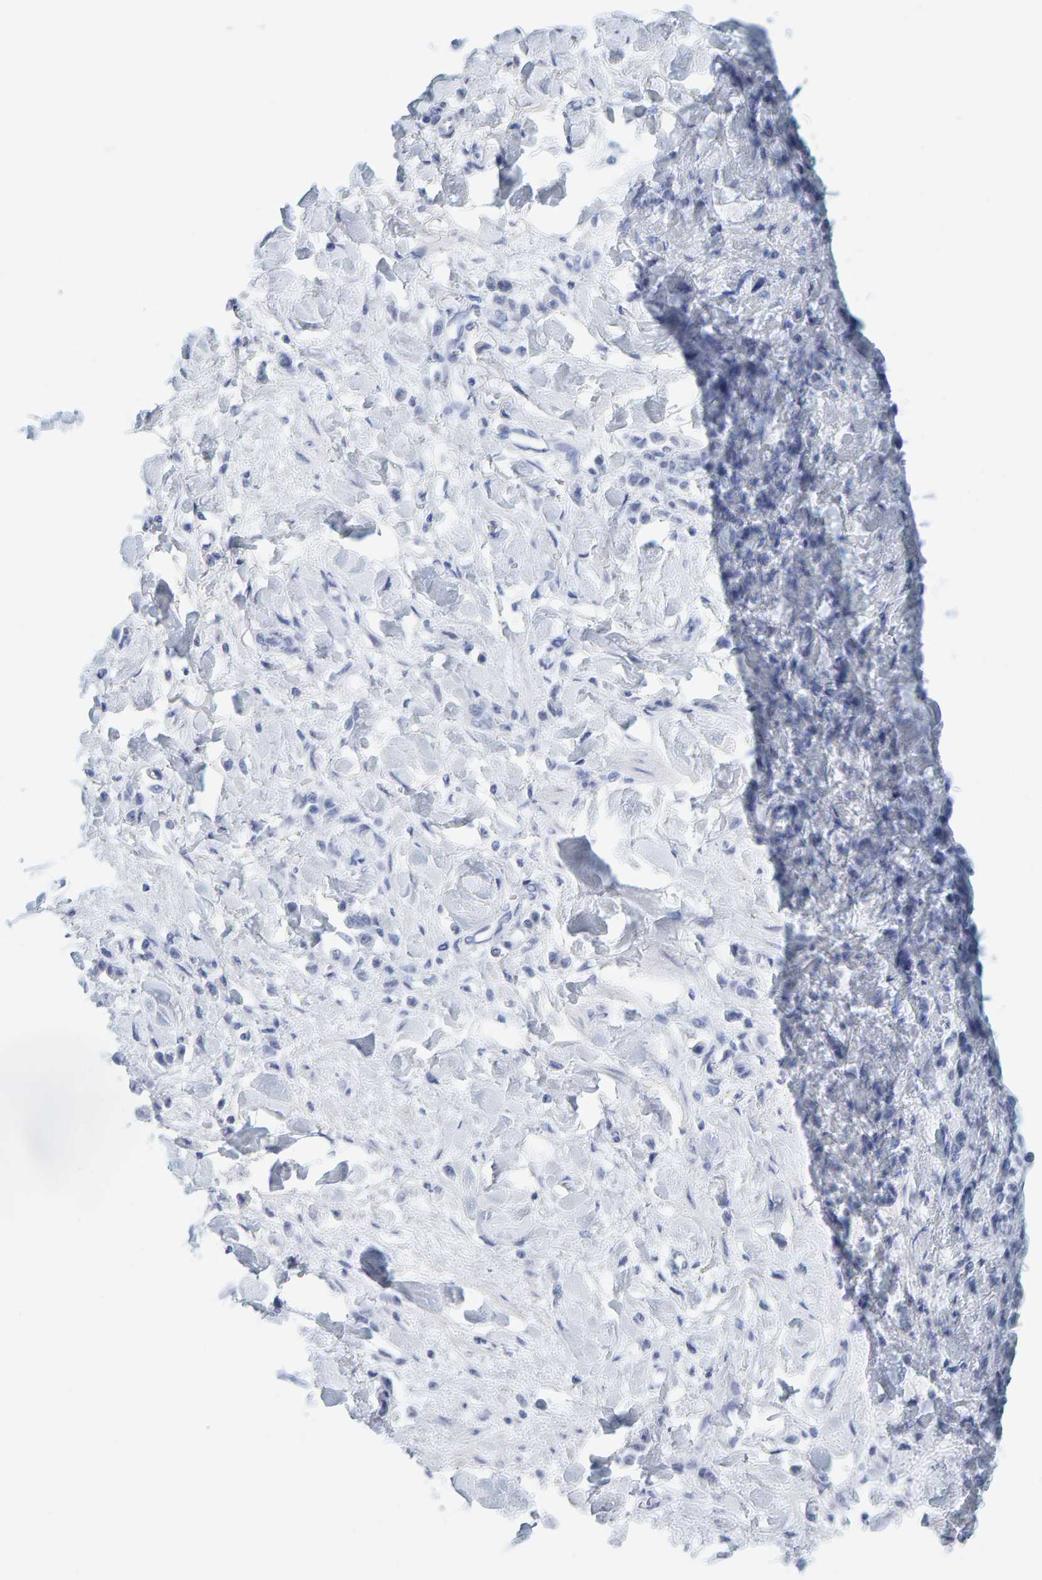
{"staining": {"intensity": "negative", "quantity": "none", "location": "none"}, "tissue": "stomach cancer", "cell_type": "Tumor cells", "image_type": "cancer", "snomed": [{"axis": "morphology", "description": "Normal tissue, NOS"}, {"axis": "morphology", "description": "Adenocarcinoma, NOS"}, {"axis": "topography", "description": "Stomach"}], "caption": "Immunohistochemistry micrograph of neoplastic tissue: adenocarcinoma (stomach) stained with DAB (3,3'-diaminobenzidine) exhibits no significant protein expression in tumor cells.", "gene": "SFTPC", "patient": {"sex": "male", "age": 82}}